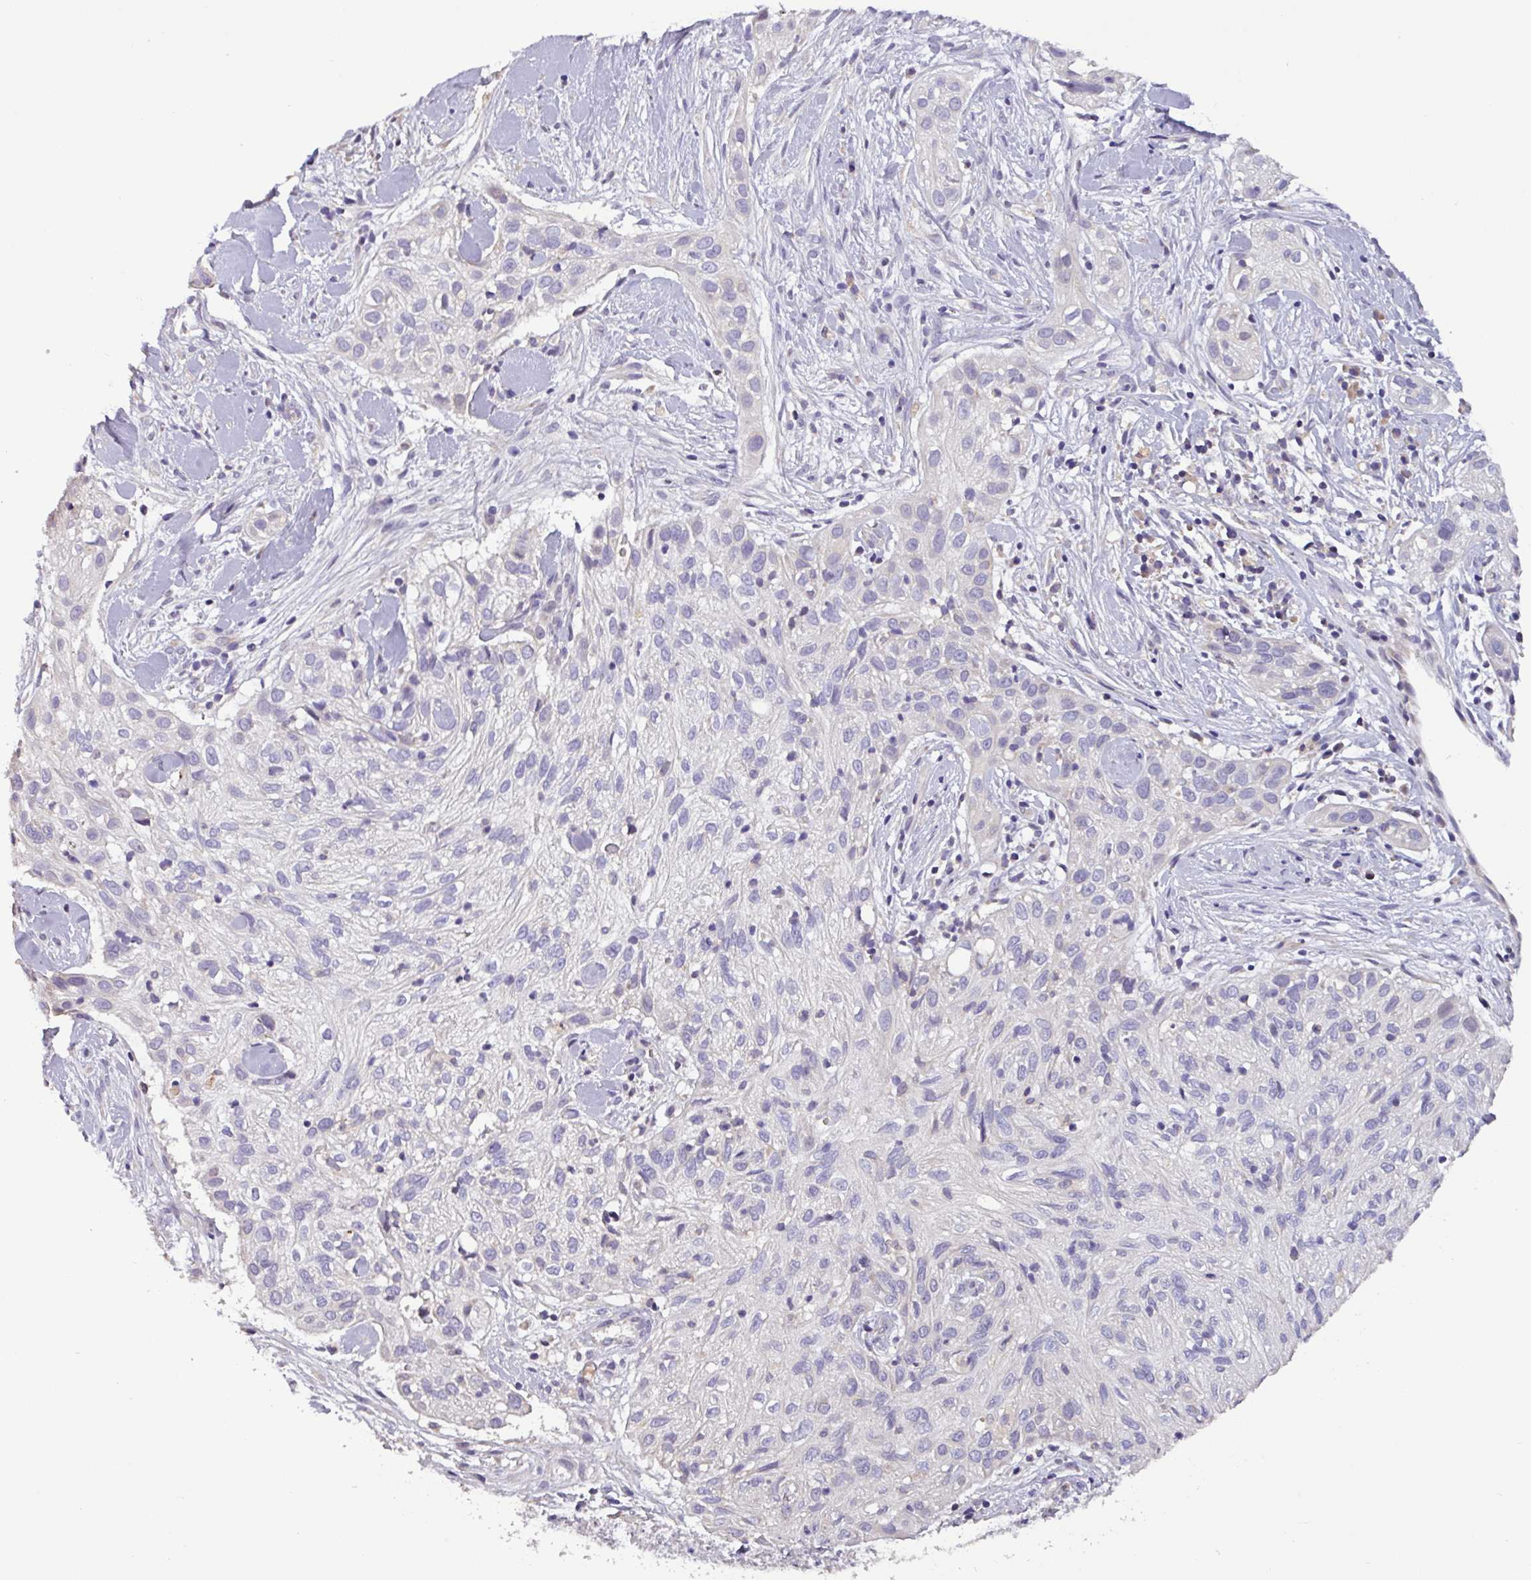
{"staining": {"intensity": "negative", "quantity": "none", "location": "none"}, "tissue": "skin cancer", "cell_type": "Tumor cells", "image_type": "cancer", "snomed": [{"axis": "morphology", "description": "Squamous cell carcinoma, NOS"}, {"axis": "topography", "description": "Skin"}], "caption": "Tumor cells show no significant staining in skin cancer. (Brightfield microscopy of DAB (3,3'-diaminobenzidine) immunohistochemistry at high magnification).", "gene": "SFTPB", "patient": {"sex": "male", "age": 82}}